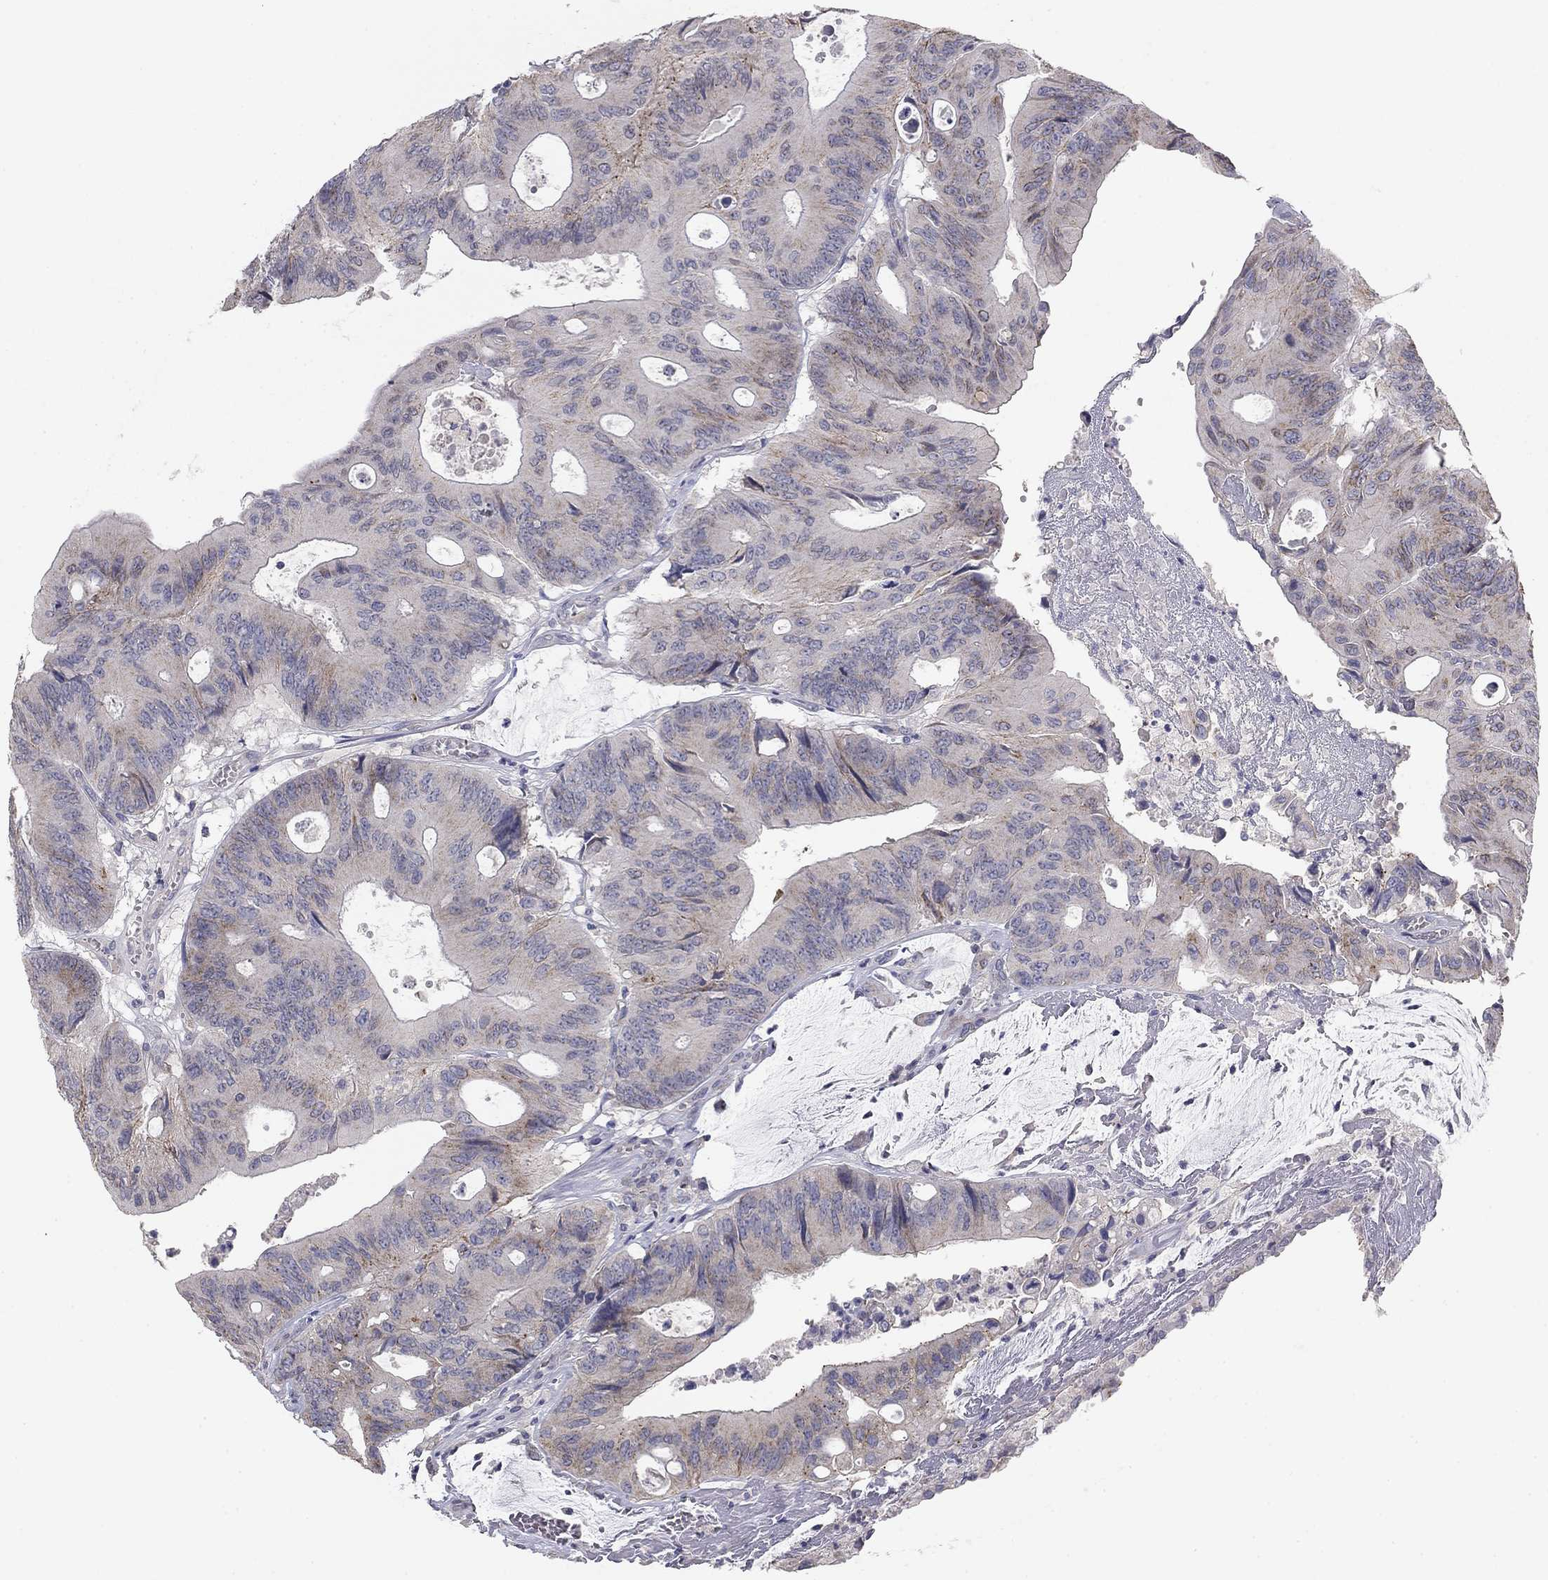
{"staining": {"intensity": "negative", "quantity": "none", "location": "none"}, "tissue": "colorectal cancer", "cell_type": "Tumor cells", "image_type": "cancer", "snomed": [{"axis": "morphology", "description": "Normal tissue, NOS"}, {"axis": "morphology", "description": "Adenocarcinoma, NOS"}, {"axis": "topography", "description": "Colon"}], "caption": "The micrograph reveals no significant staining in tumor cells of colorectal cancer (adenocarcinoma). (DAB (3,3'-diaminobenzidine) immunohistochemistry with hematoxylin counter stain).", "gene": "SEPTIN3", "patient": {"sex": "male", "age": 65}}